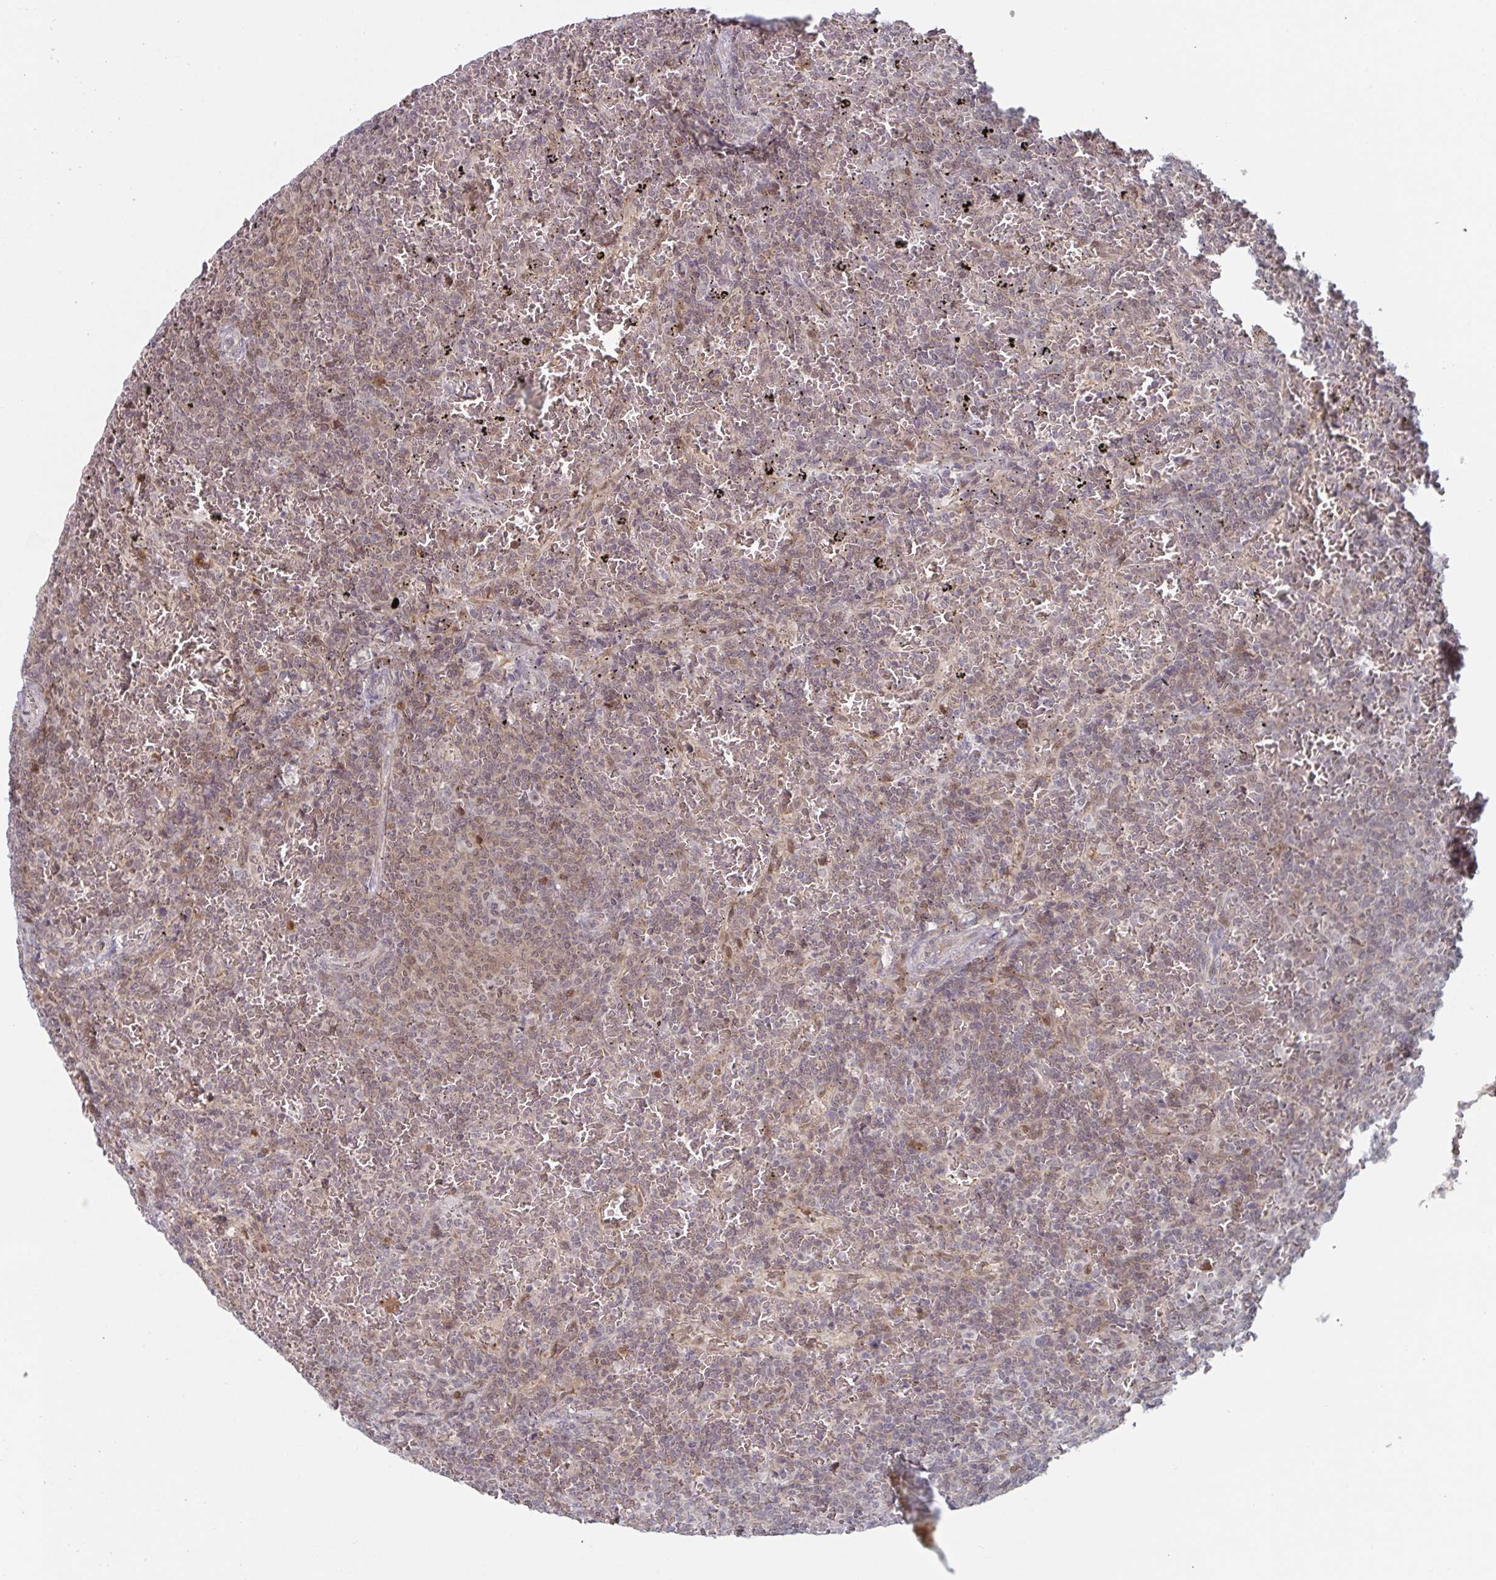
{"staining": {"intensity": "weak", "quantity": "25%-75%", "location": "cytoplasmic/membranous,nuclear"}, "tissue": "lymphoma", "cell_type": "Tumor cells", "image_type": "cancer", "snomed": [{"axis": "morphology", "description": "Malignant lymphoma, non-Hodgkin's type, Low grade"}, {"axis": "topography", "description": "Spleen"}], "caption": "Protein expression analysis of malignant lymphoma, non-Hodgkin's type (low-grade) displays weak cytoplasmic/membranous and nuclear expression in approximately 25%-75% of tumor cells. (DAB (3,3'-diaminobenzidine) IHC with brightfield microscopy, high magnification).", "gene": "NLRP13", "patient": {"sex": "female", "age": 77}}